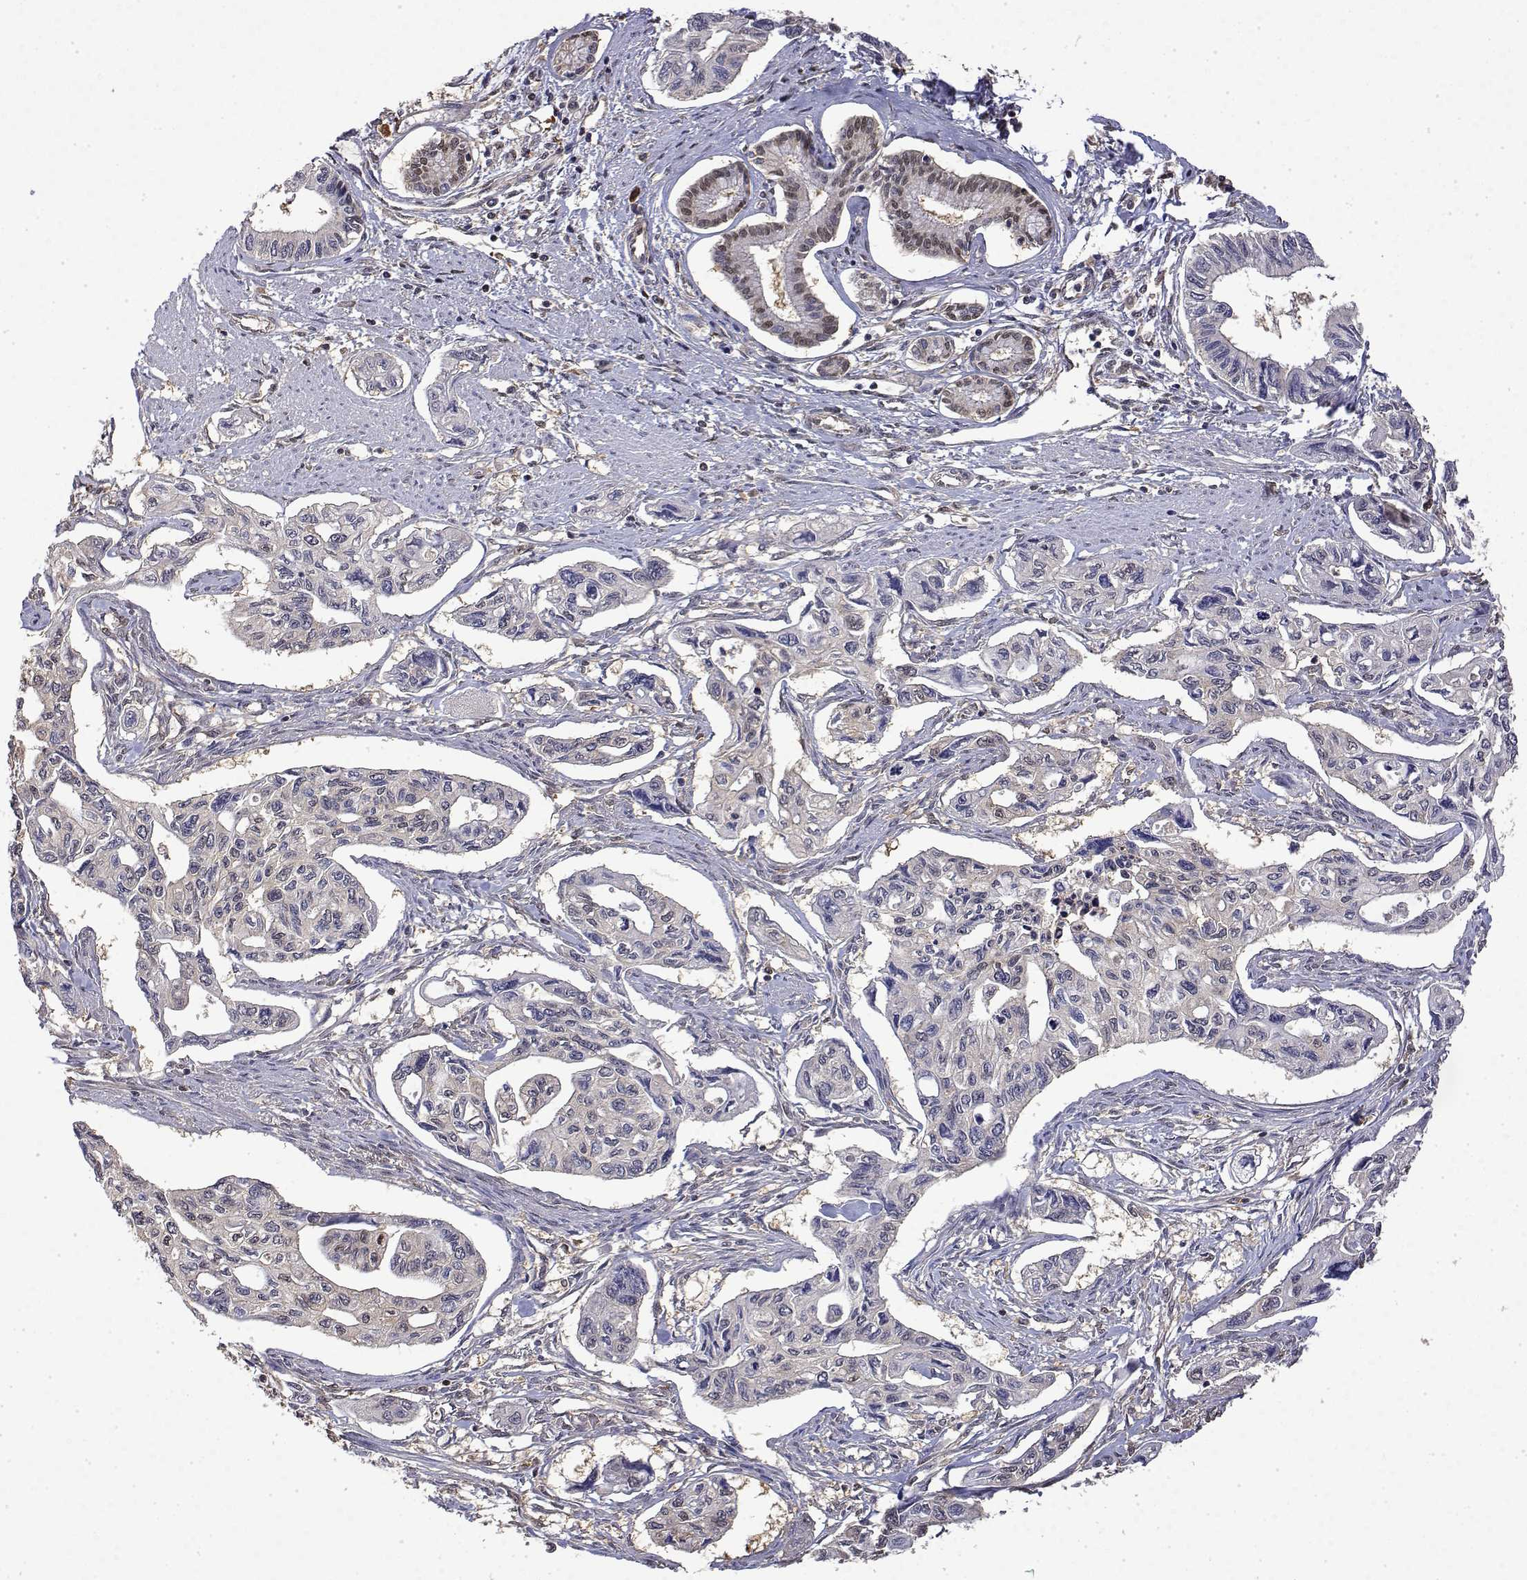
{"staining": {"intensity": "negative", "quantity": "none", "location": "none"}, "tissue": "pancreatic cancer", "cell_type": "Tumor cells", "image_type": "cancer", "snomed": [{"axis": "morphology", "description": "Adenocarcinoma, NOS"}, {"axis": "topography", "description": "Pancreas"}], "caption": "Immunohistochemistry (IHC) histopathology image of pancreatic adenocarcinoma stained for a protein (brown), which shows no expression in tumor cells.", "gene": "TPI1", "patient": {"sex": "female", "age": 76}}